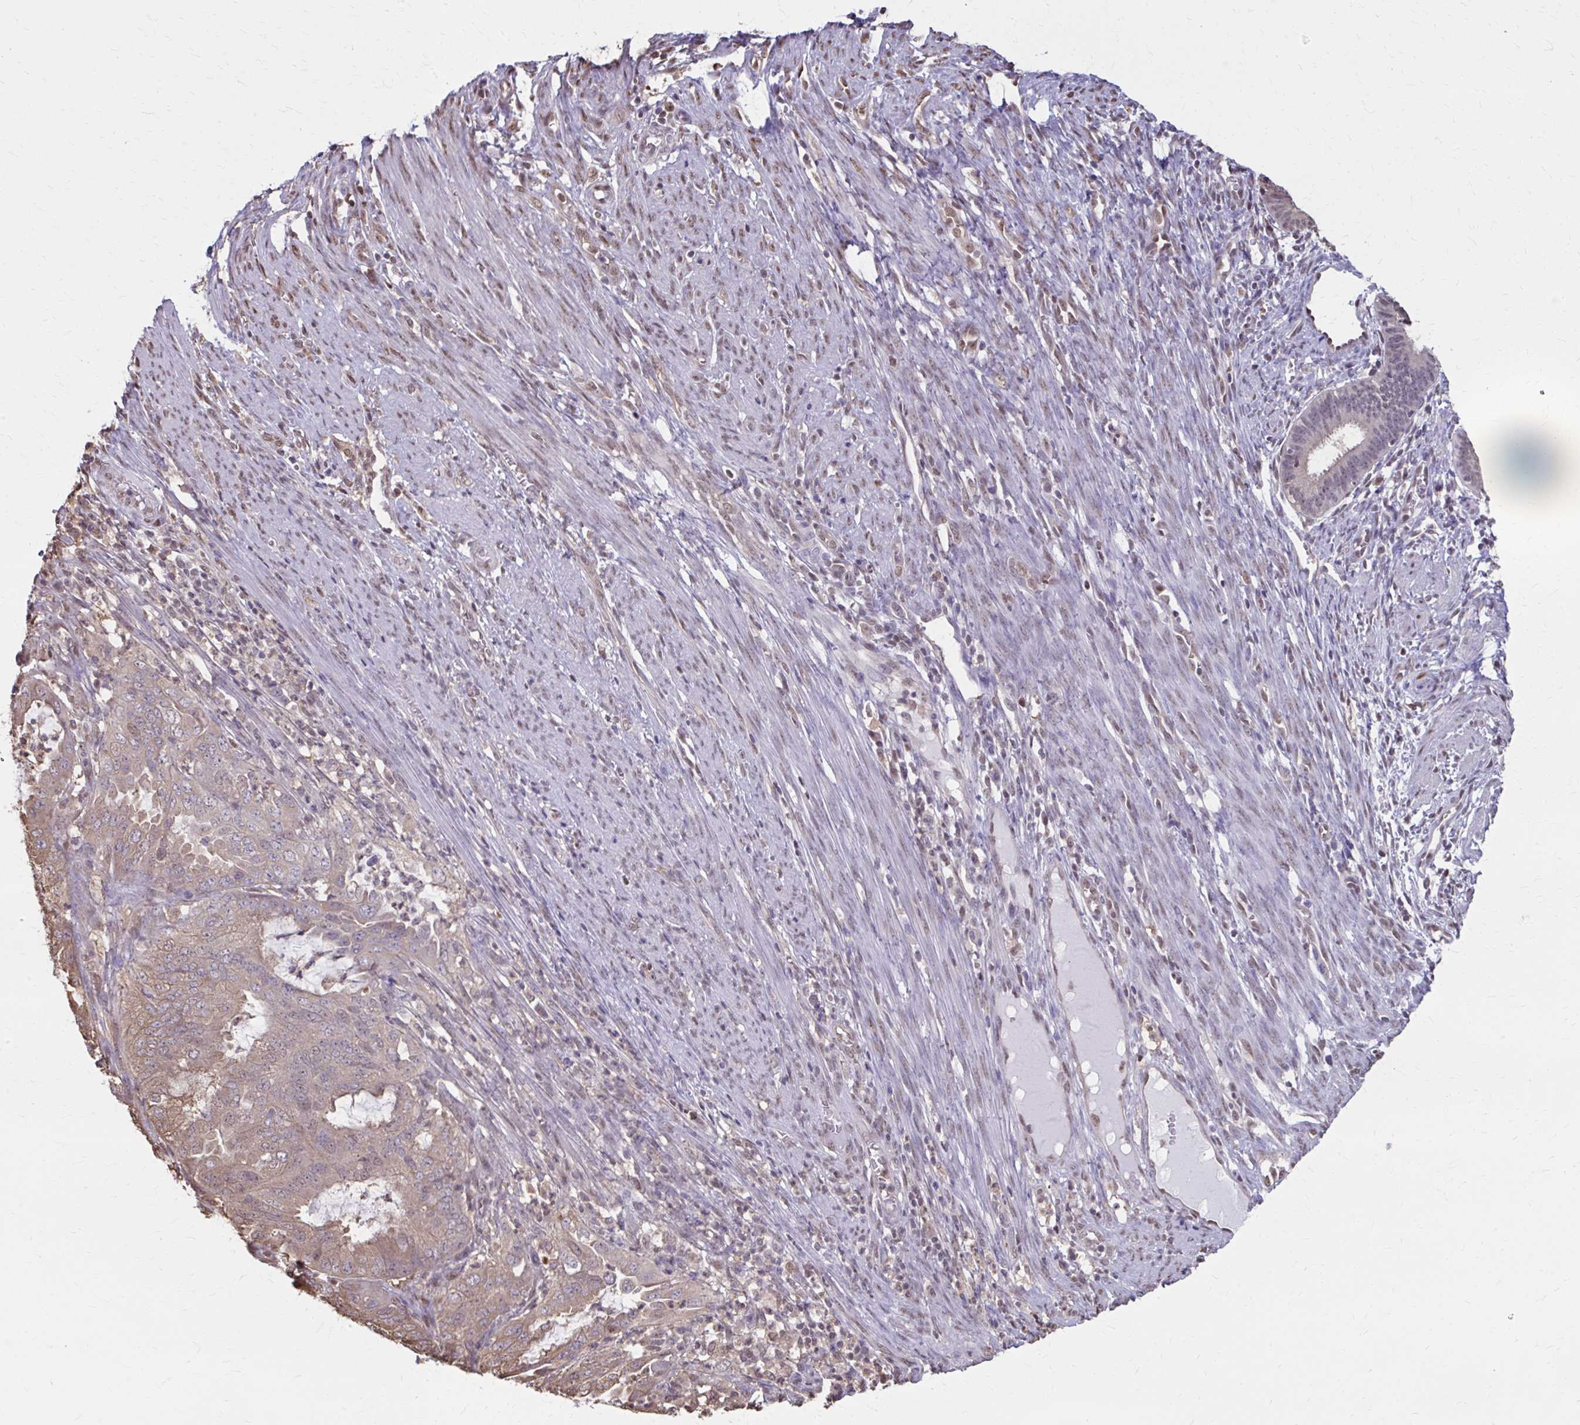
{"staining": {"intensity": "weak", "quantity": "<25%", "location": "cytoplasmic/membranous,nuclear"}, "tissue": "endometrial cancer", "cell_type": "Tumor cells", "image_type": "cancer", "snomed": [{"axis": "morphology", "description": "Adenocarcinoma, NOS"}, {"axis": "topography", "description": "Endometrium"}], "caption": "A high-resolution micrograph shows IHC staining of endometrial cancer (adenocarcinoma), which shows no significant positivity in tumor cells.", "gene": "ING4", "patient": {"sex": "female", "age": 51}}